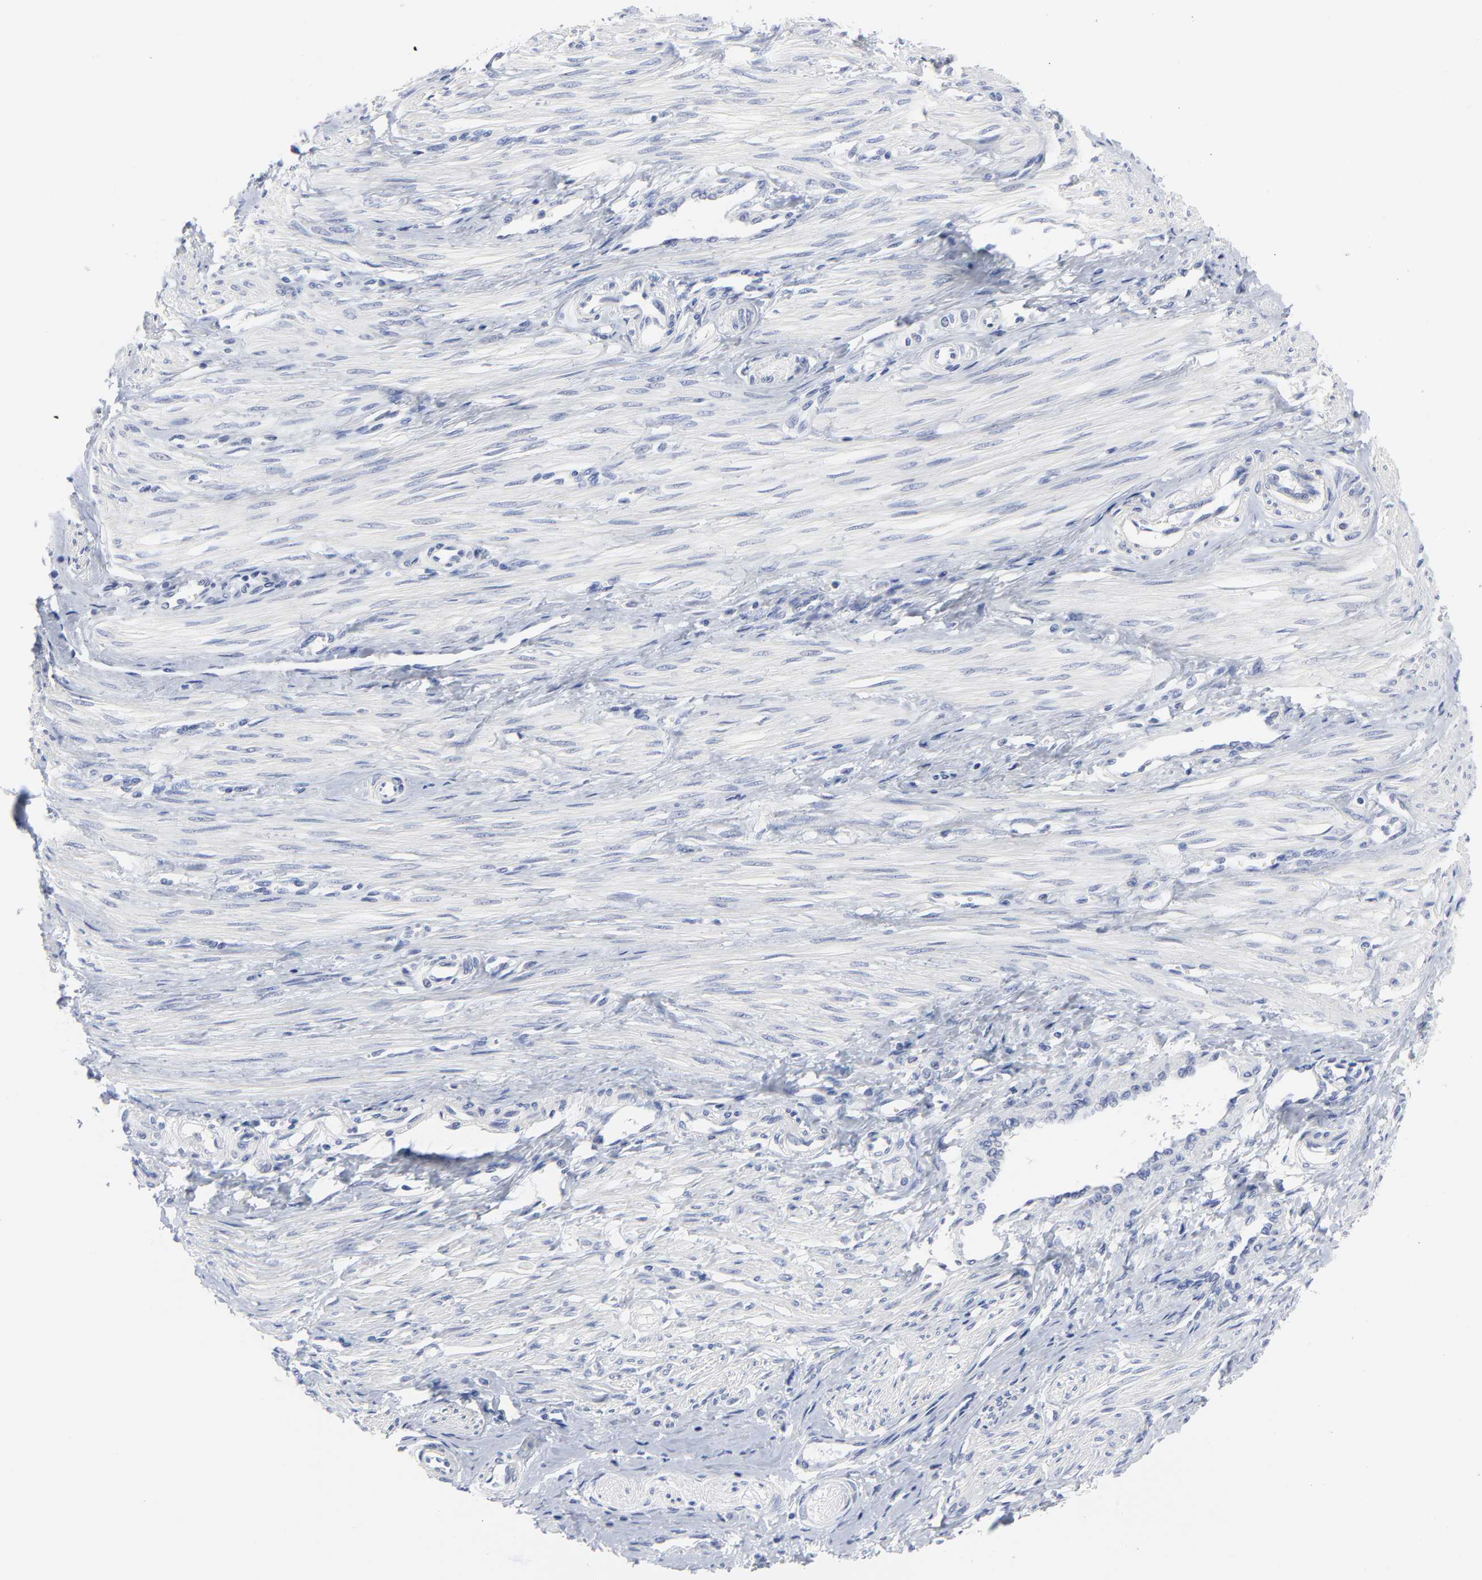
{"staining": {"intensity": "negative", "quantity": "none", "location": "none"}, "tissue": "smooth muscle", "cell_type": "Smooth muscle cells", "image_type": "normal", "snomed": [{"axis": "morphology", "description": "Normal tissue, NOS"}, {"axis": "topography", "description": "Smooth muscle"}, {"axis": "topography", "description": "Uterus"}], "caption": "There is no significant staining in smooth muscle cells of smooth muscle. (DAB (3,3'-diaminobenzidine) immunohistochemistry with hematoxylin counter stain).", "gene": "CLEC4G", "patient": {"sex": "female", "age": 39}}